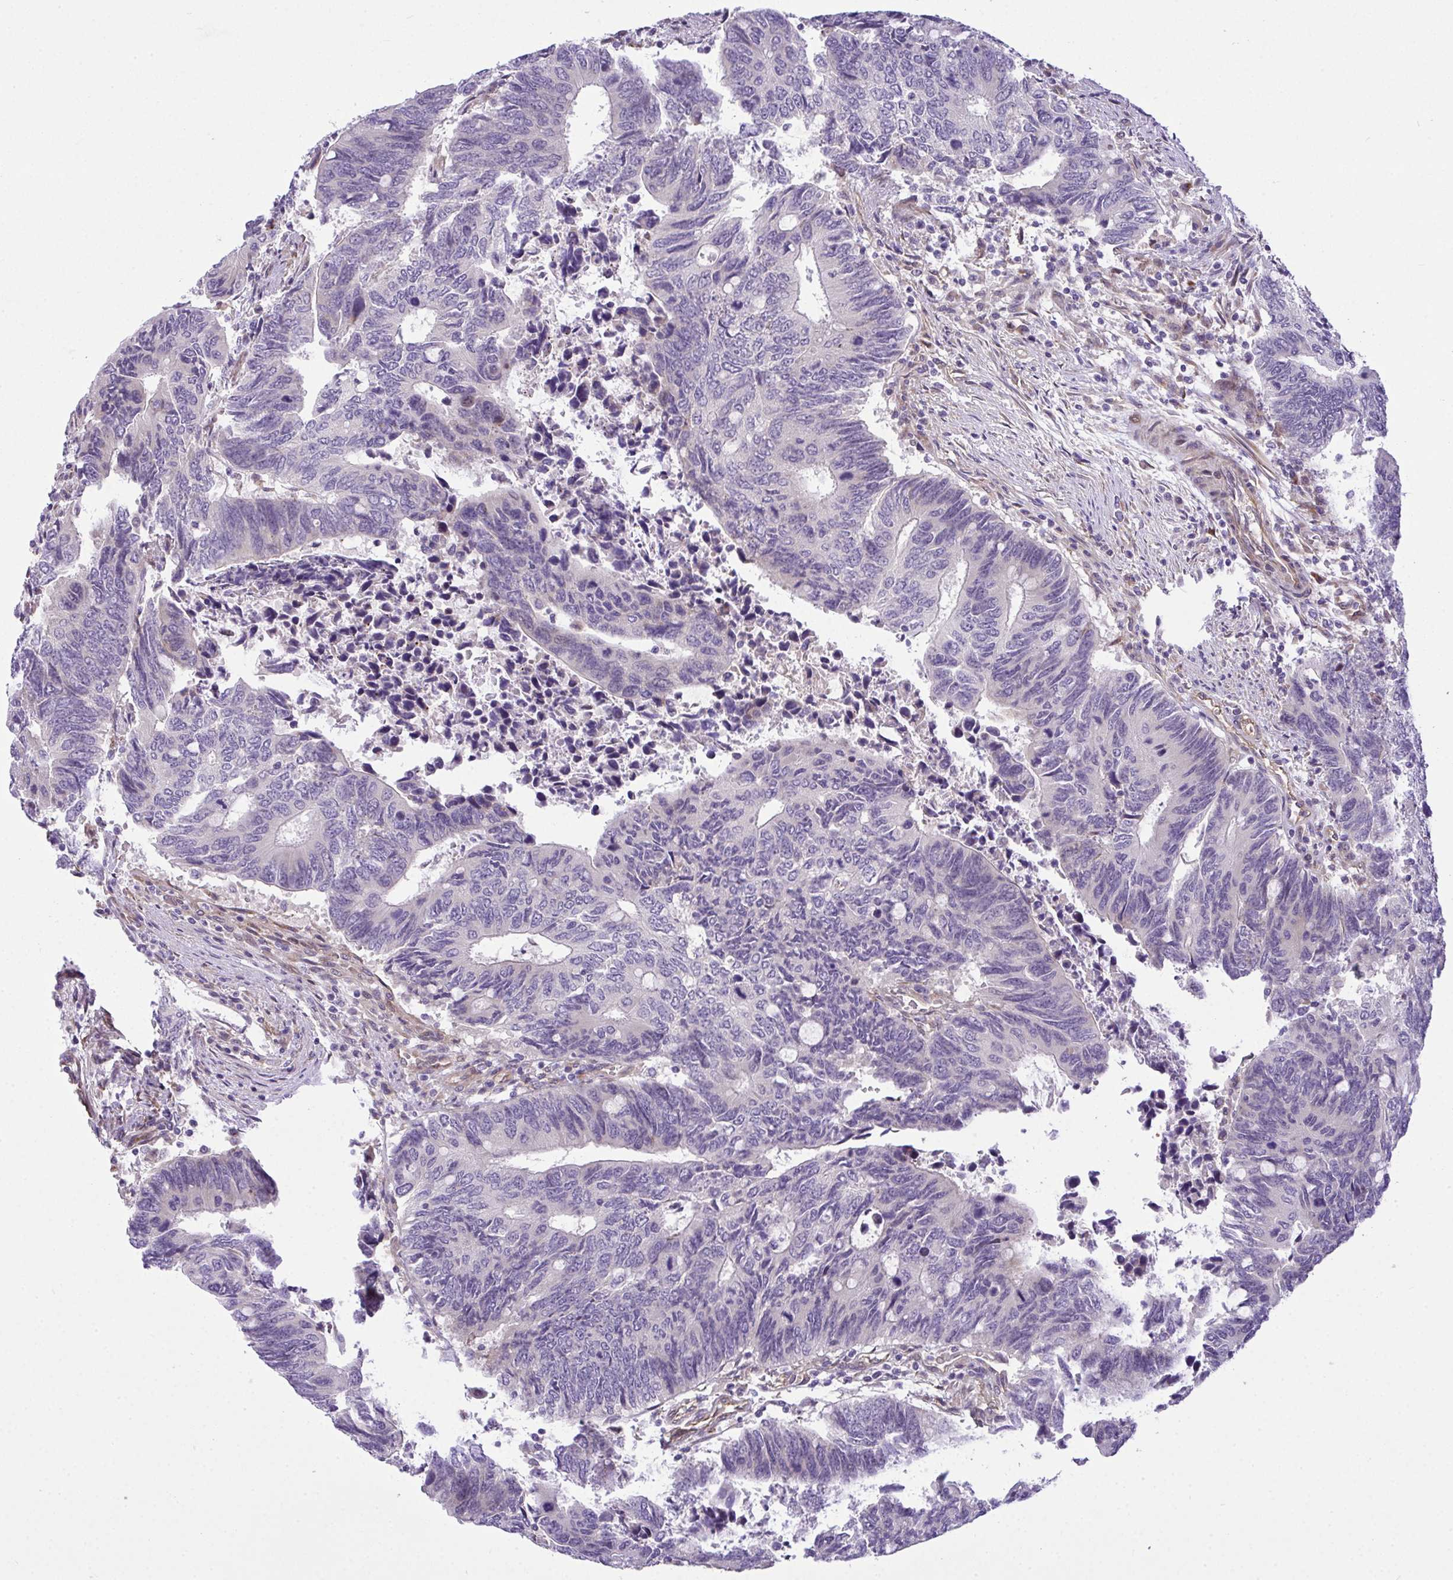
{"staining": {"intensity": "negative", "quantity": "none", "location": "none"}, "tissue": "colorectal cancer", "cell_type": "Tumor cells", "image_type": "cancer", "snomed": [{"axis": "morphology", "description": "Adenocarcinoma, NOS"}, {"axis": "topography", "description": "Colon"}], "caption": "There is no significant positivity in tumor cells of colorectal cancer (adenocarcinoma).", "gene": "RSKR", "patient": {"sex": "male", "age": 87}}